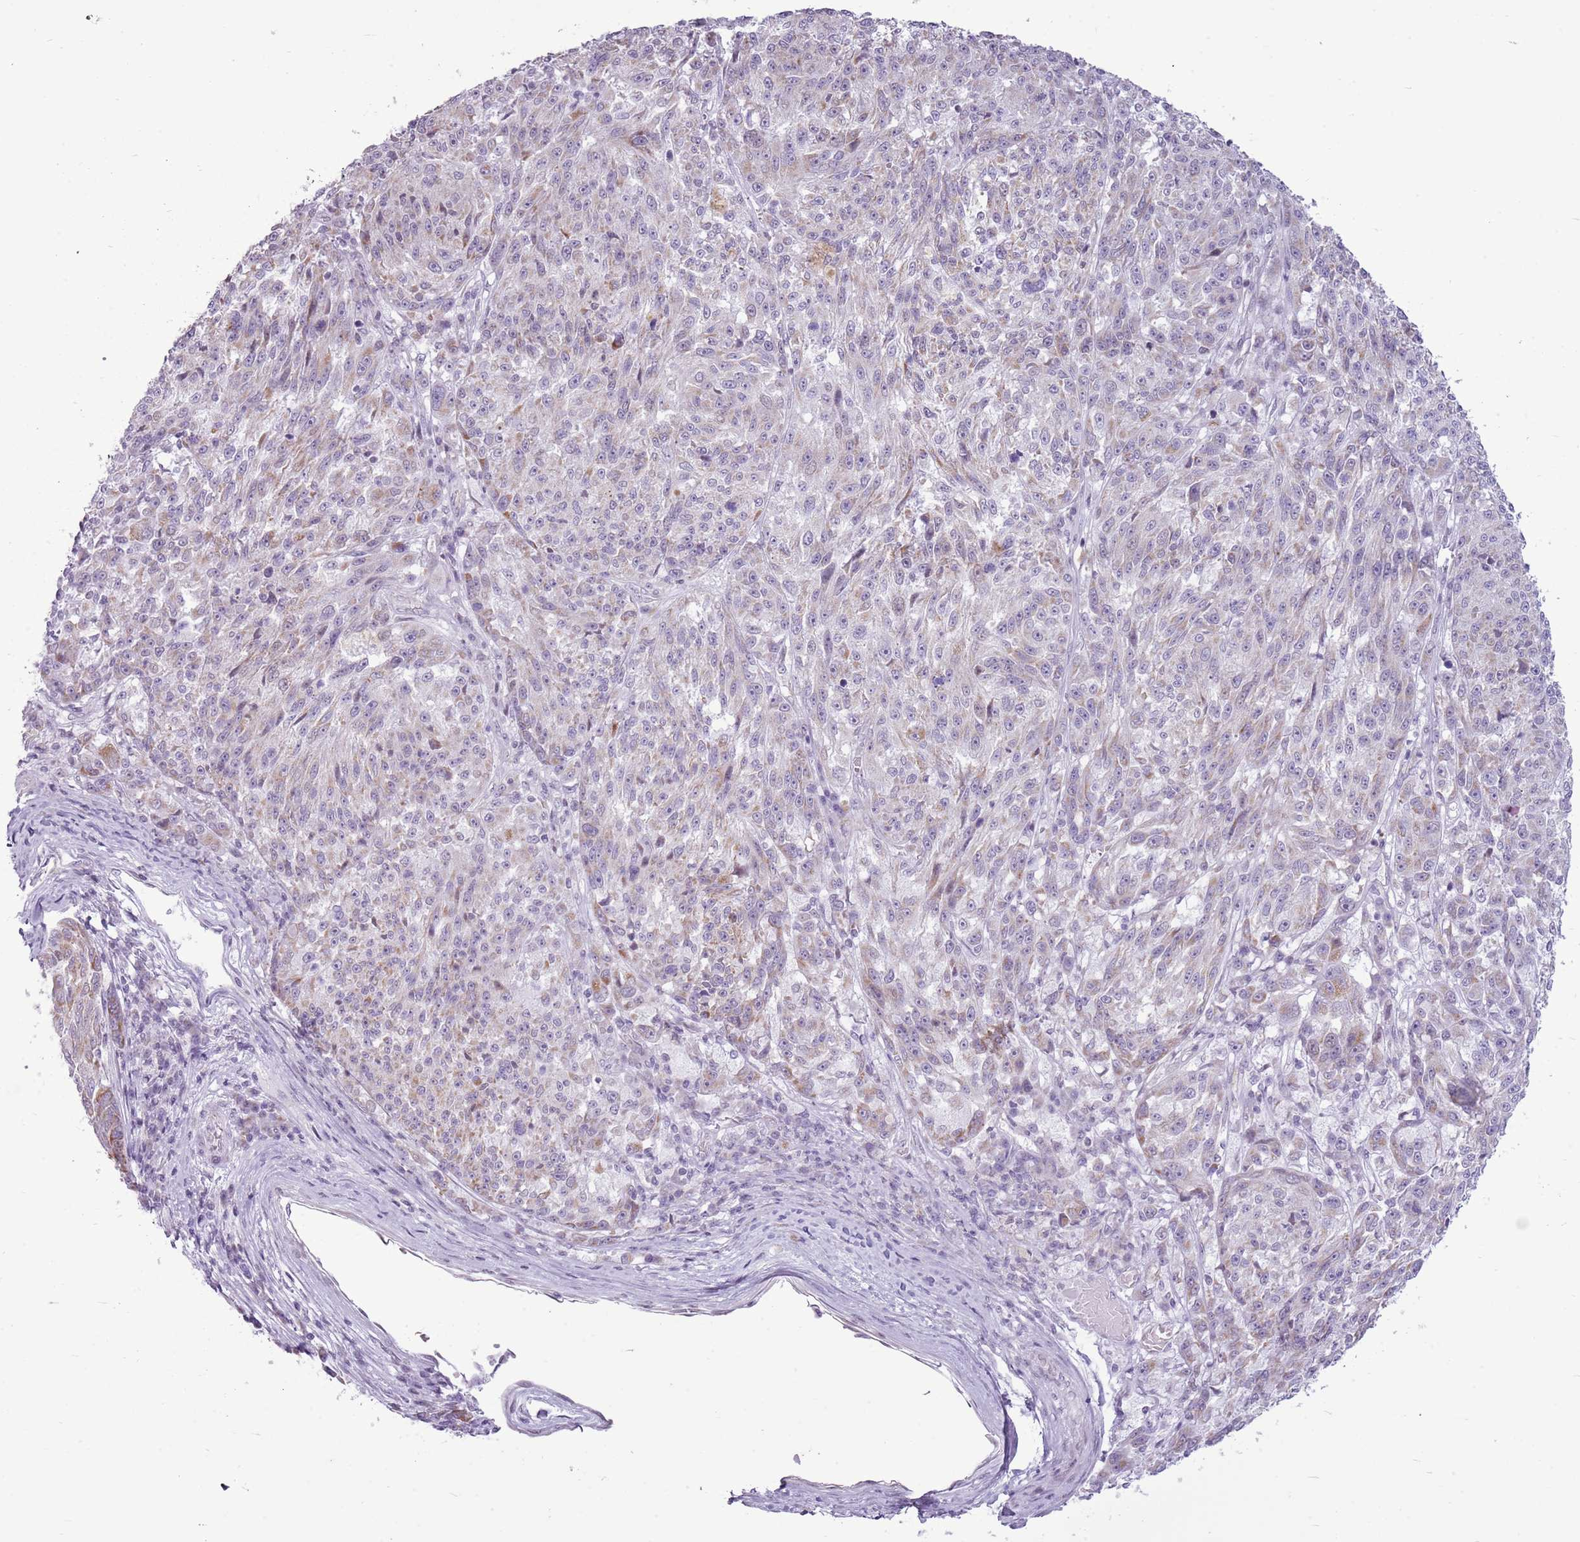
{"staining": {"intensity": "moderate", "quantity": "<25%", "location": "cytoplasmic/membranous"}, "tissue": "melanoma", "cell_type": "Tumor cells", "image_type": "cancer", "snomed": [{"axis": "morphology", "description": "Malignant melanoma, NOS"}, {"axis": "topography", "description": "Skin"}], "caption": "Malignant melanoma stained with immunohistochemistry (IHC) shows moderate cytoplasmic/membranous positivity in about <25% of tumor cells.", "gene": "RPL3L", "patient": {"sex": "male", "age": 53}}